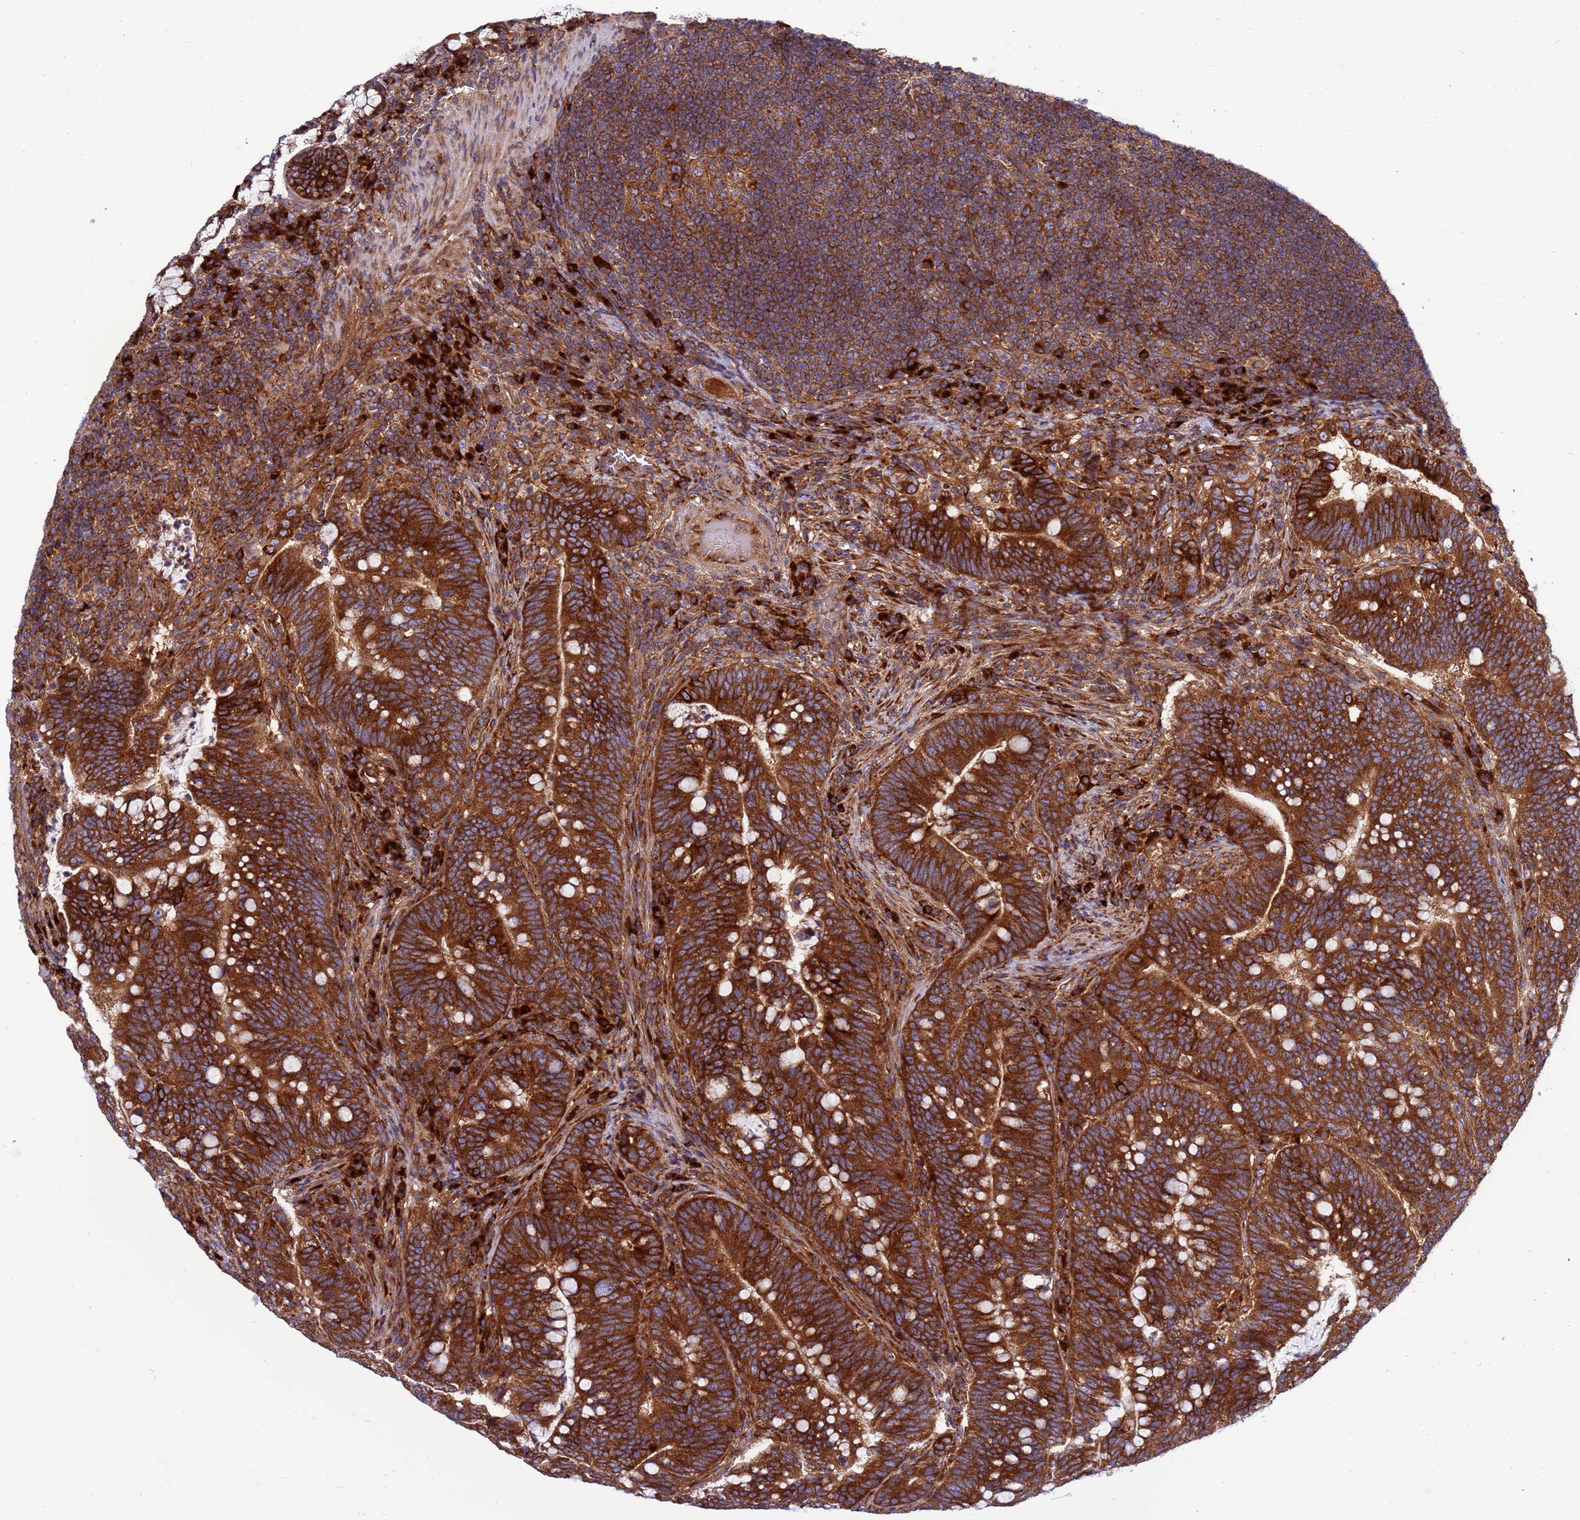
{"staining": {"intensity": "strong", "quantity": ">75%", "location": "cytoplasmic/membranous"}, "tissue": "colorectal cancer", "cell_type": "Tumor cells", "image_type": "cancer", "snomed": [{"axis": "morphology", "description": "Normal tissue, NOS"}, {"axis": "morphology", "description": "Adenocarcinoma, NOS"}, {"axis": "topography", "description": "Colon"}], "caption": "Immunohistochemical staining of adenocarcinoma (colorectal) shows high levels of strong cytoplasmic/membranous expression in approximately >75% of tumor cells.", "gene": "ZC3HAV1", "patient": {"sex": "female", "age": 66}}